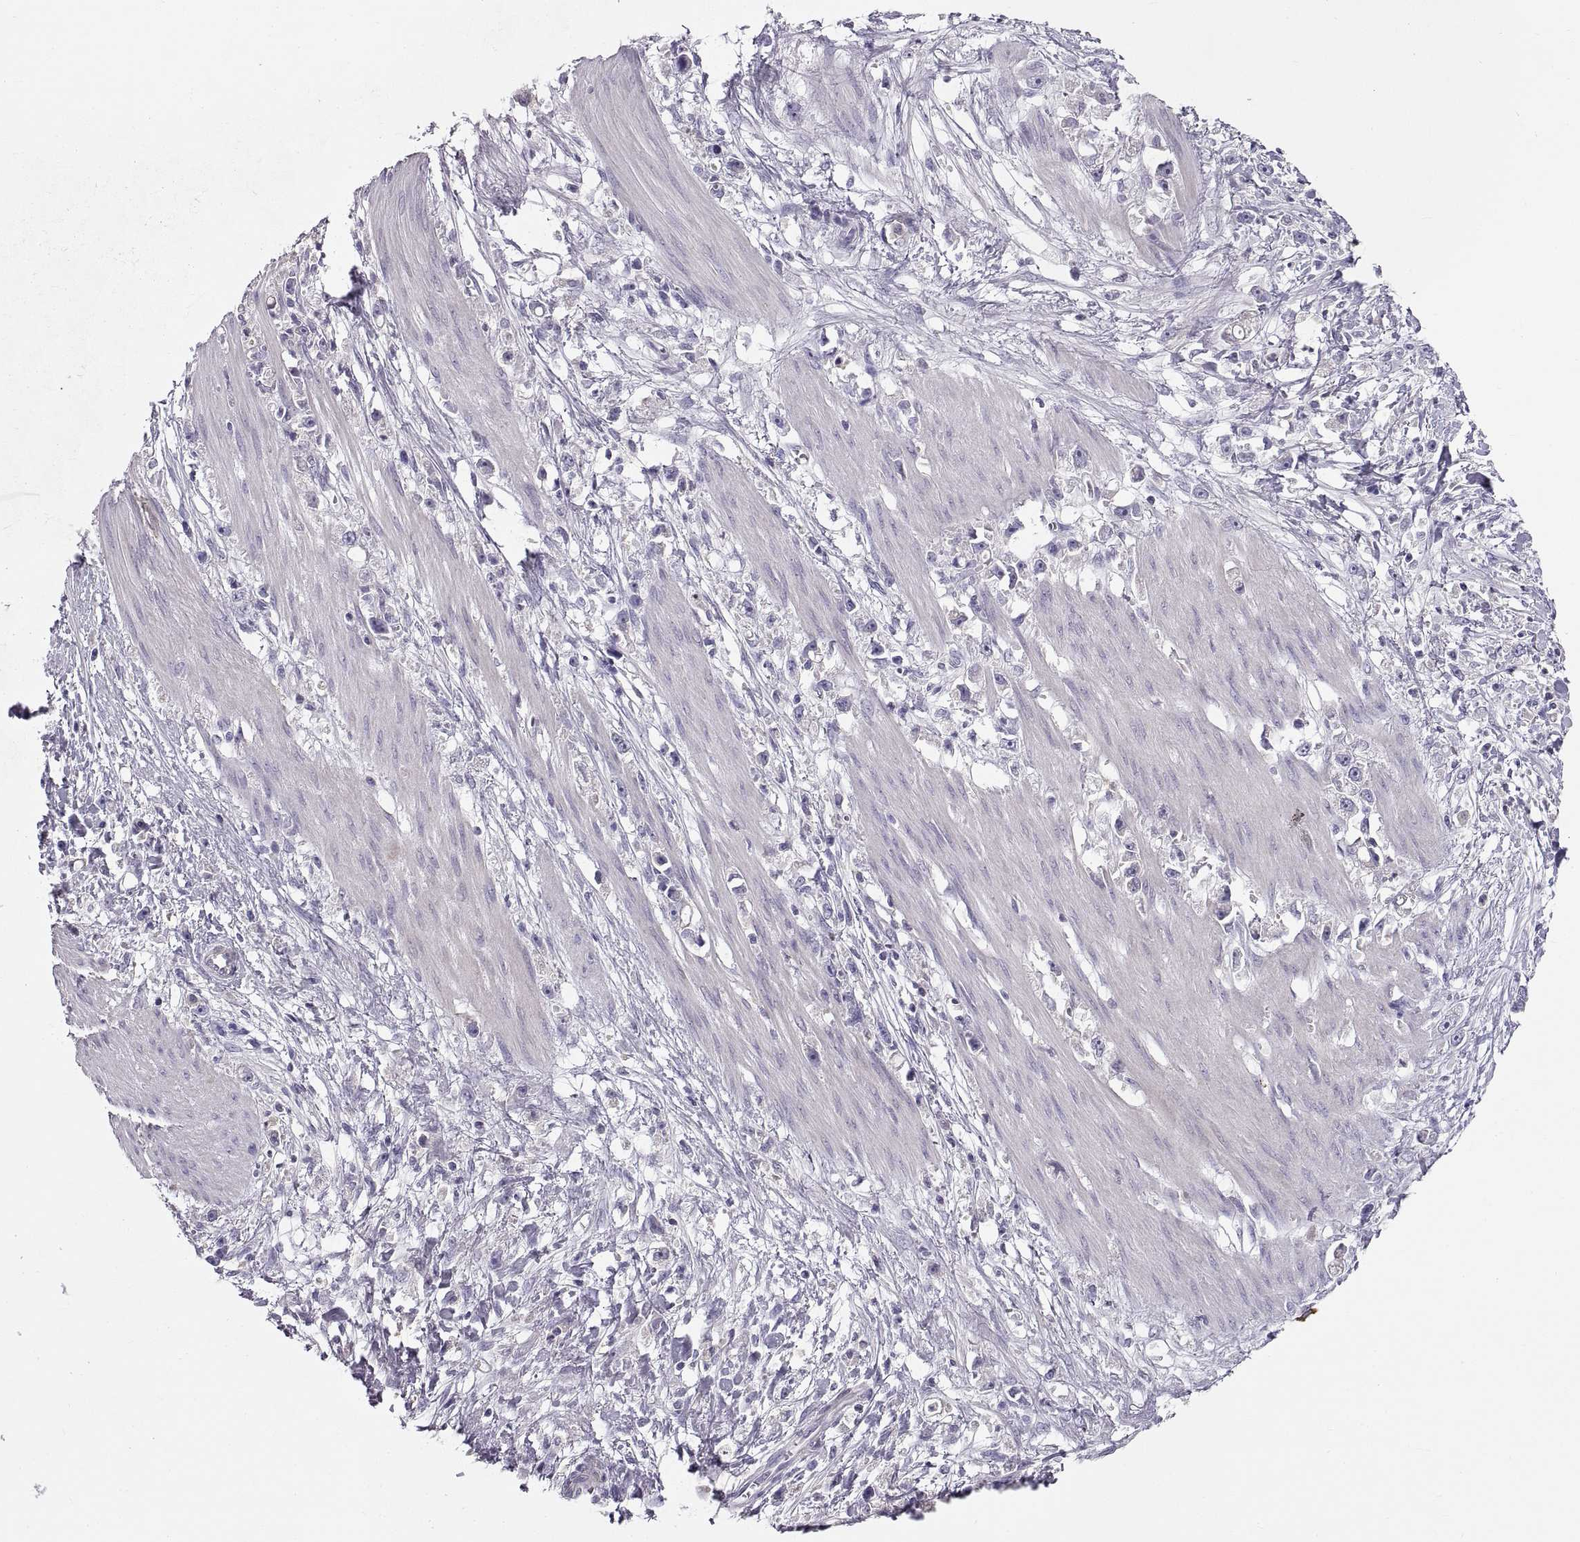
{"staining": {"intensity": "negative", "quantity": "none", "location": "none"}, "tissue": "stomach cancer", "cell_type": "Tumor cells", "image_type": "cancer", "snomed": [{"axis": "morphology", "description": "Adenocarcinoma, NOS"}, {"axis": "topography", "description": "Stomach"}], "caption": "DAB (3,3'-diaminobenzidine) immunohistochemical staining of stomach adenocarcinoma displays no significant expression in tumor cells.", "gene": "ADAM32", "patient": {"sex": "female", "age": 59}}